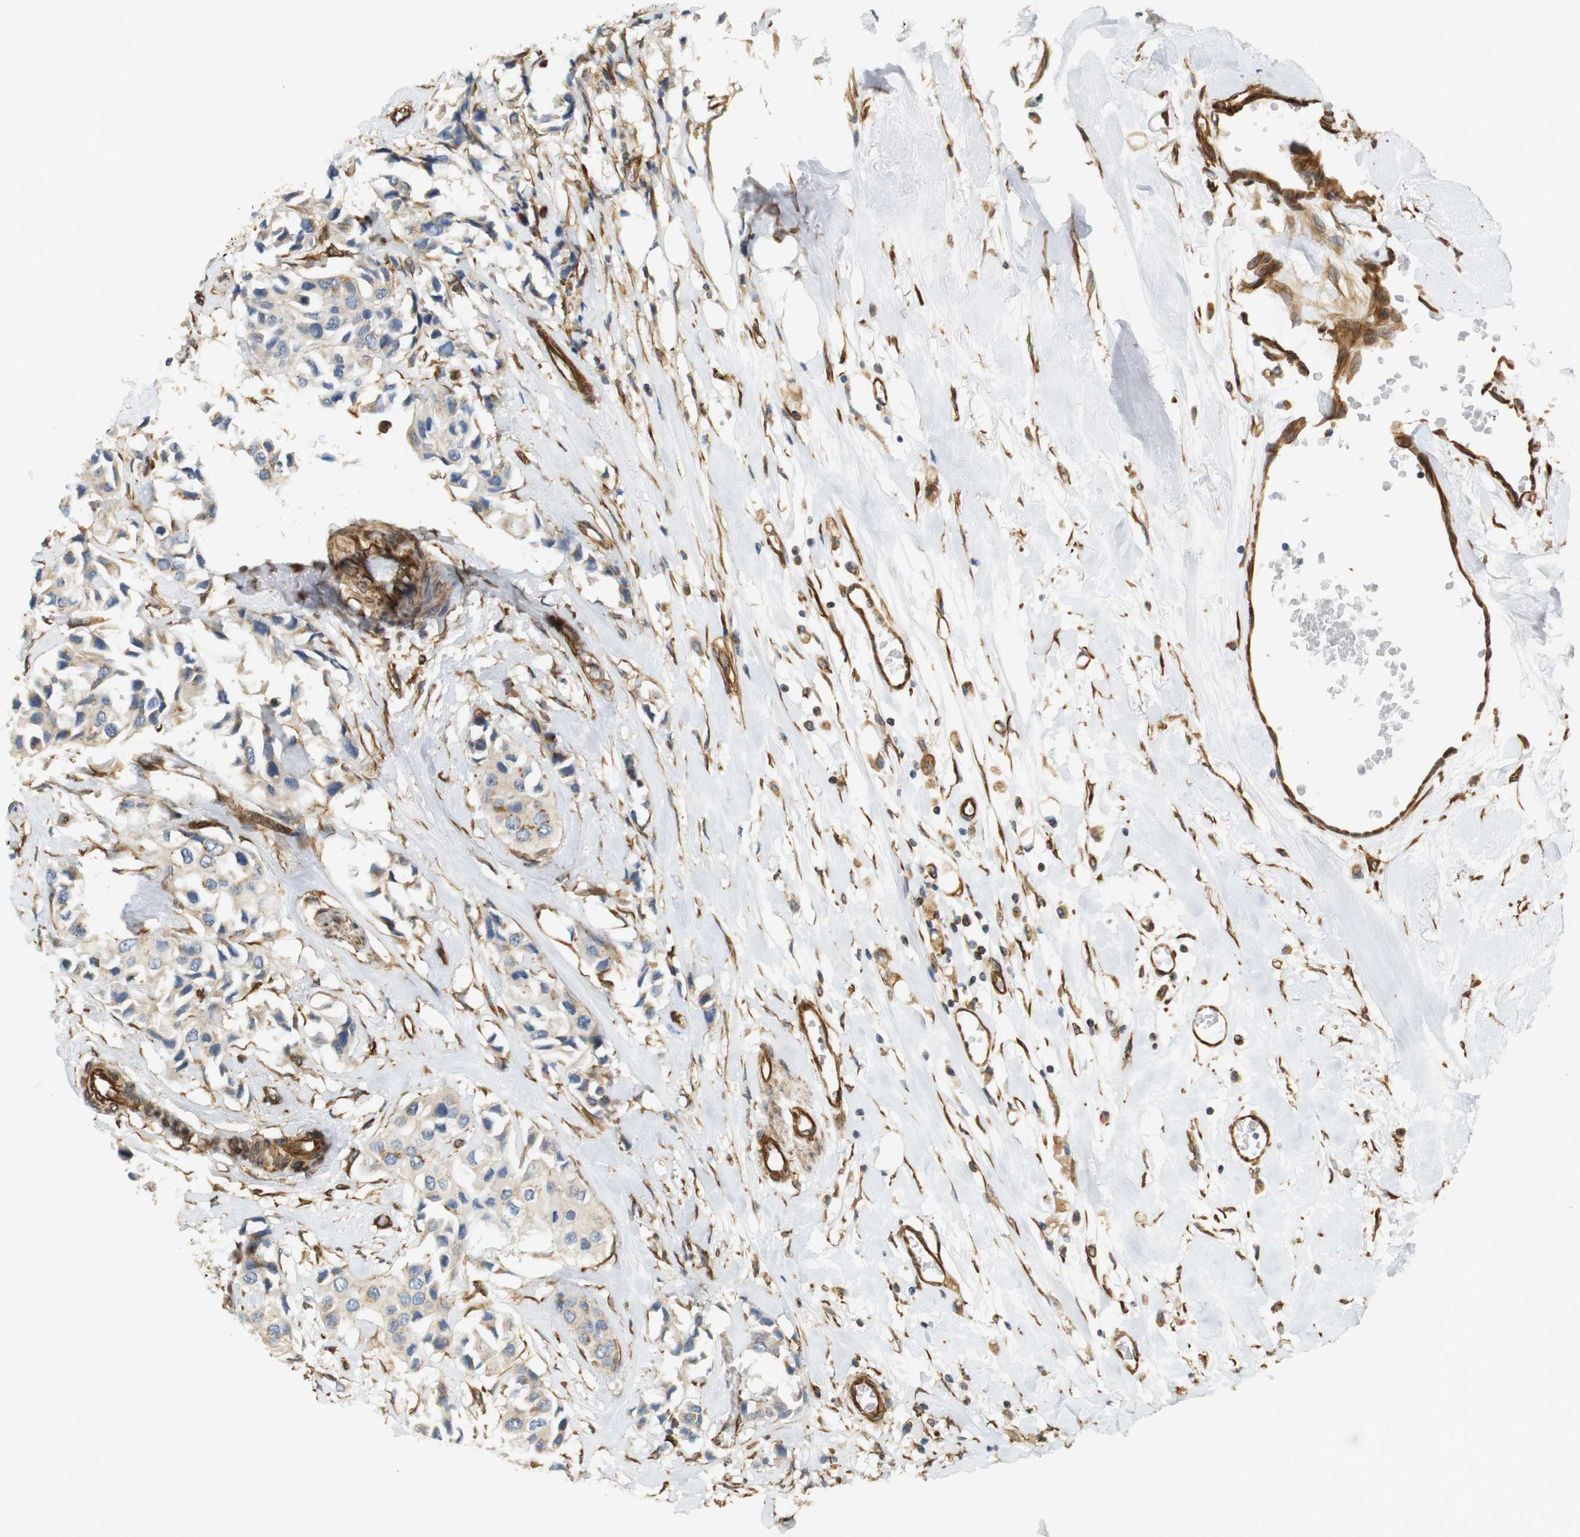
{"staining": {"intensity": "weak", "quantity": "<25%", "location": "cytoplasmic/membranous"}, "tissue": "breast cancer", "cell_type": "Tumor cells", "image_type": "cancer", "snomed": [{"axis": "morphology", "description": "Duct carcinoma"}, {"axis": "topography", "description": "Breast"}], "caption": "A micrograph of breast cancer stained for a protein displays no brown staining in tumor cells.", "gene": "CYTH3", "patient": {"sex": "female", "age": 80}}